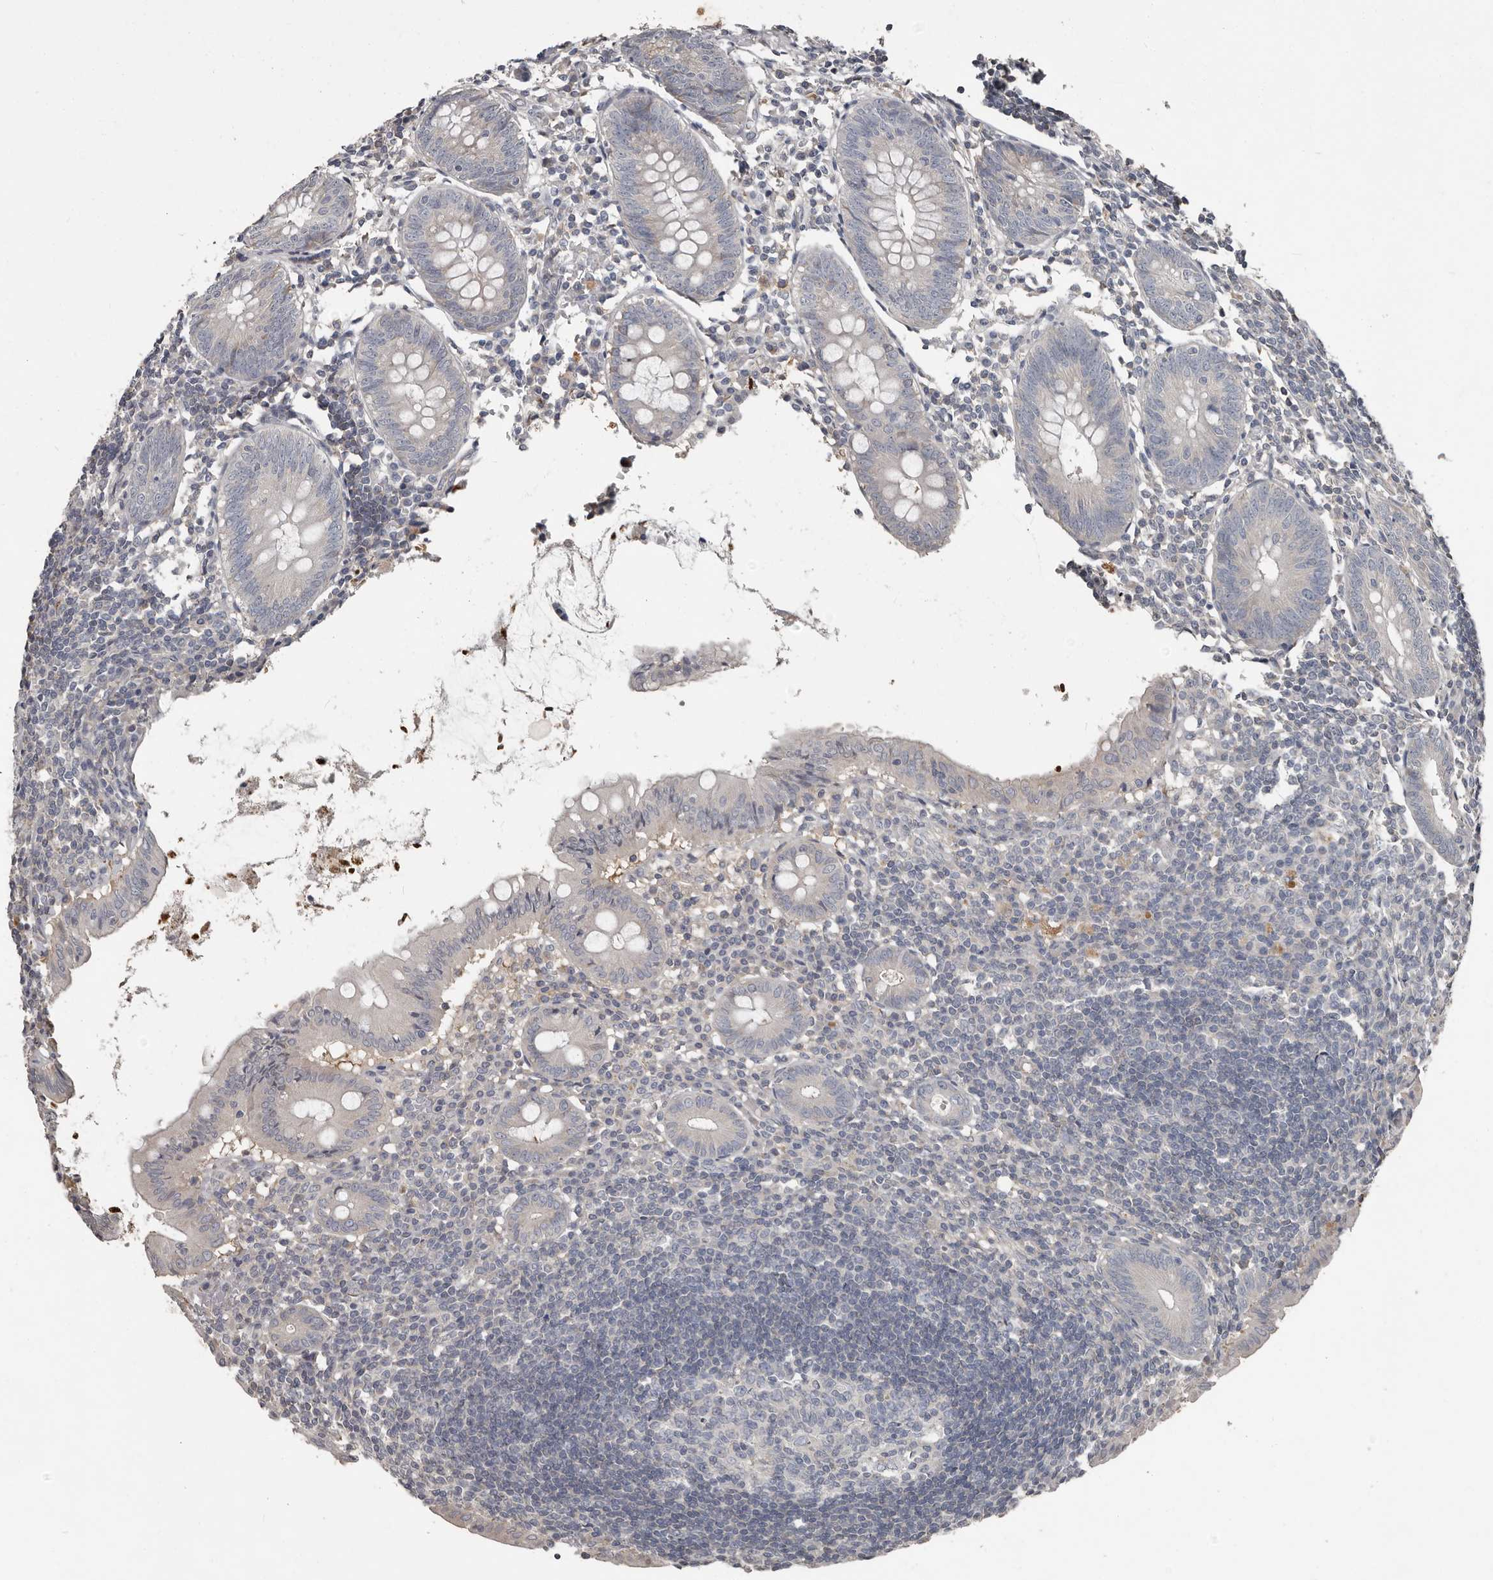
{"staining": {"intensity": "negative", "quantity": "none", "location": "none"}, "tissue": "appendix", "cell_type": "Glandular cells", "image_type": "normal", "snomed": [{"axis": "morphology", "description": "Normal tissue, NOS"}, {"axis": "topography", "description": "Appendix"}], "caption": "Appendix stained for a protein using immunohistochemistry (IHC) shows no expression glandular cells.", "gene": "CA6", "patient": {"sex": "female", "age": 54}}